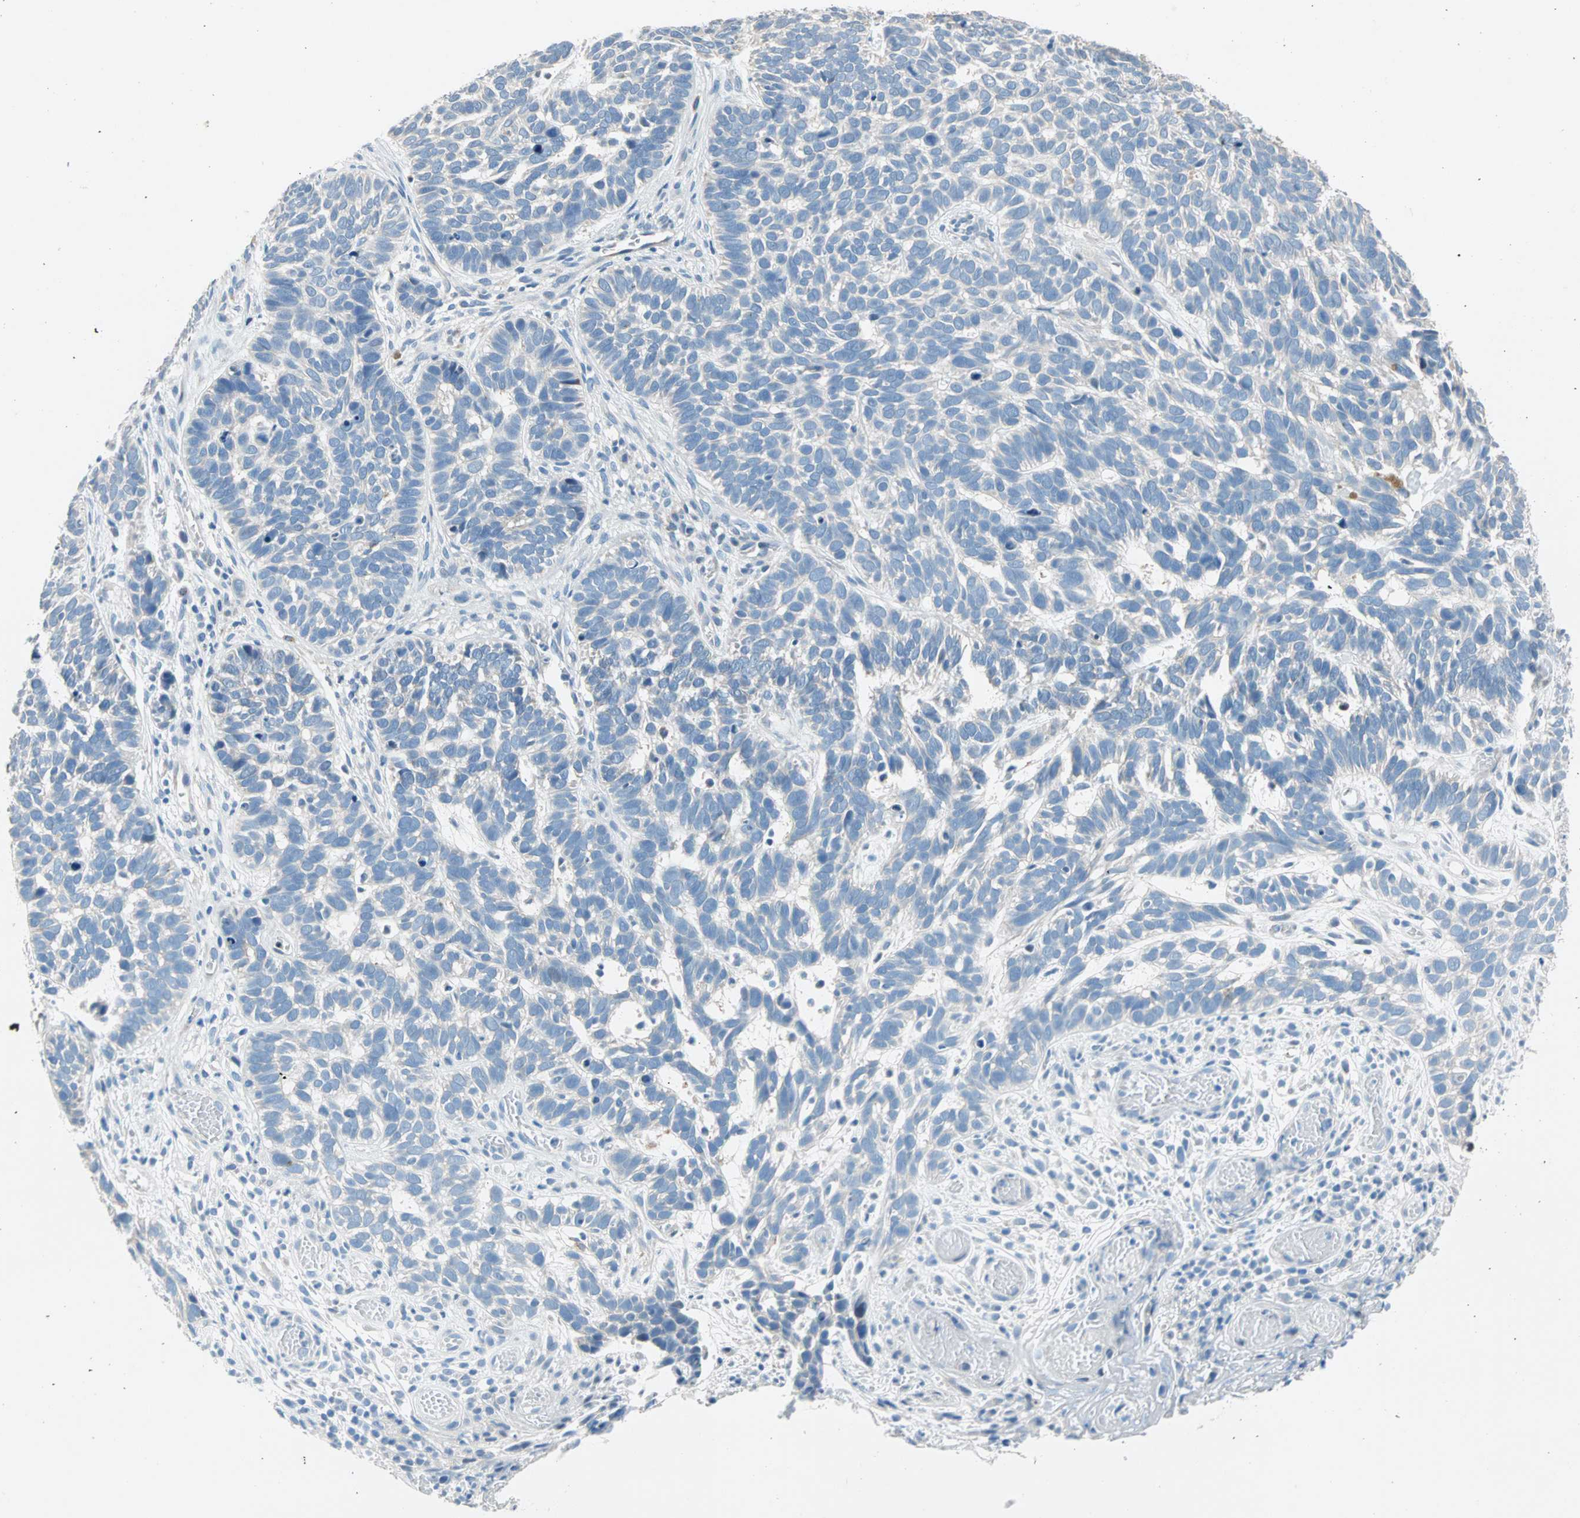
{"staining": {"intensity": "negative", "quantity": "none", "location": "none"}, "tissue": "skin cancer", "cell_type": "Tumor cells", "image_type": "cancer", "snomed": [{"axis": "morphology", "description": "Basal cell carcinoma"}, {"axis": "topography", "description": "Skin"}], "caption": "Immunohistochemical staining of skin cancer exhibits no significant positivity in tumor cells.", "gene": "TMEM163", "patient": {"sex": "male", "age": 87}}